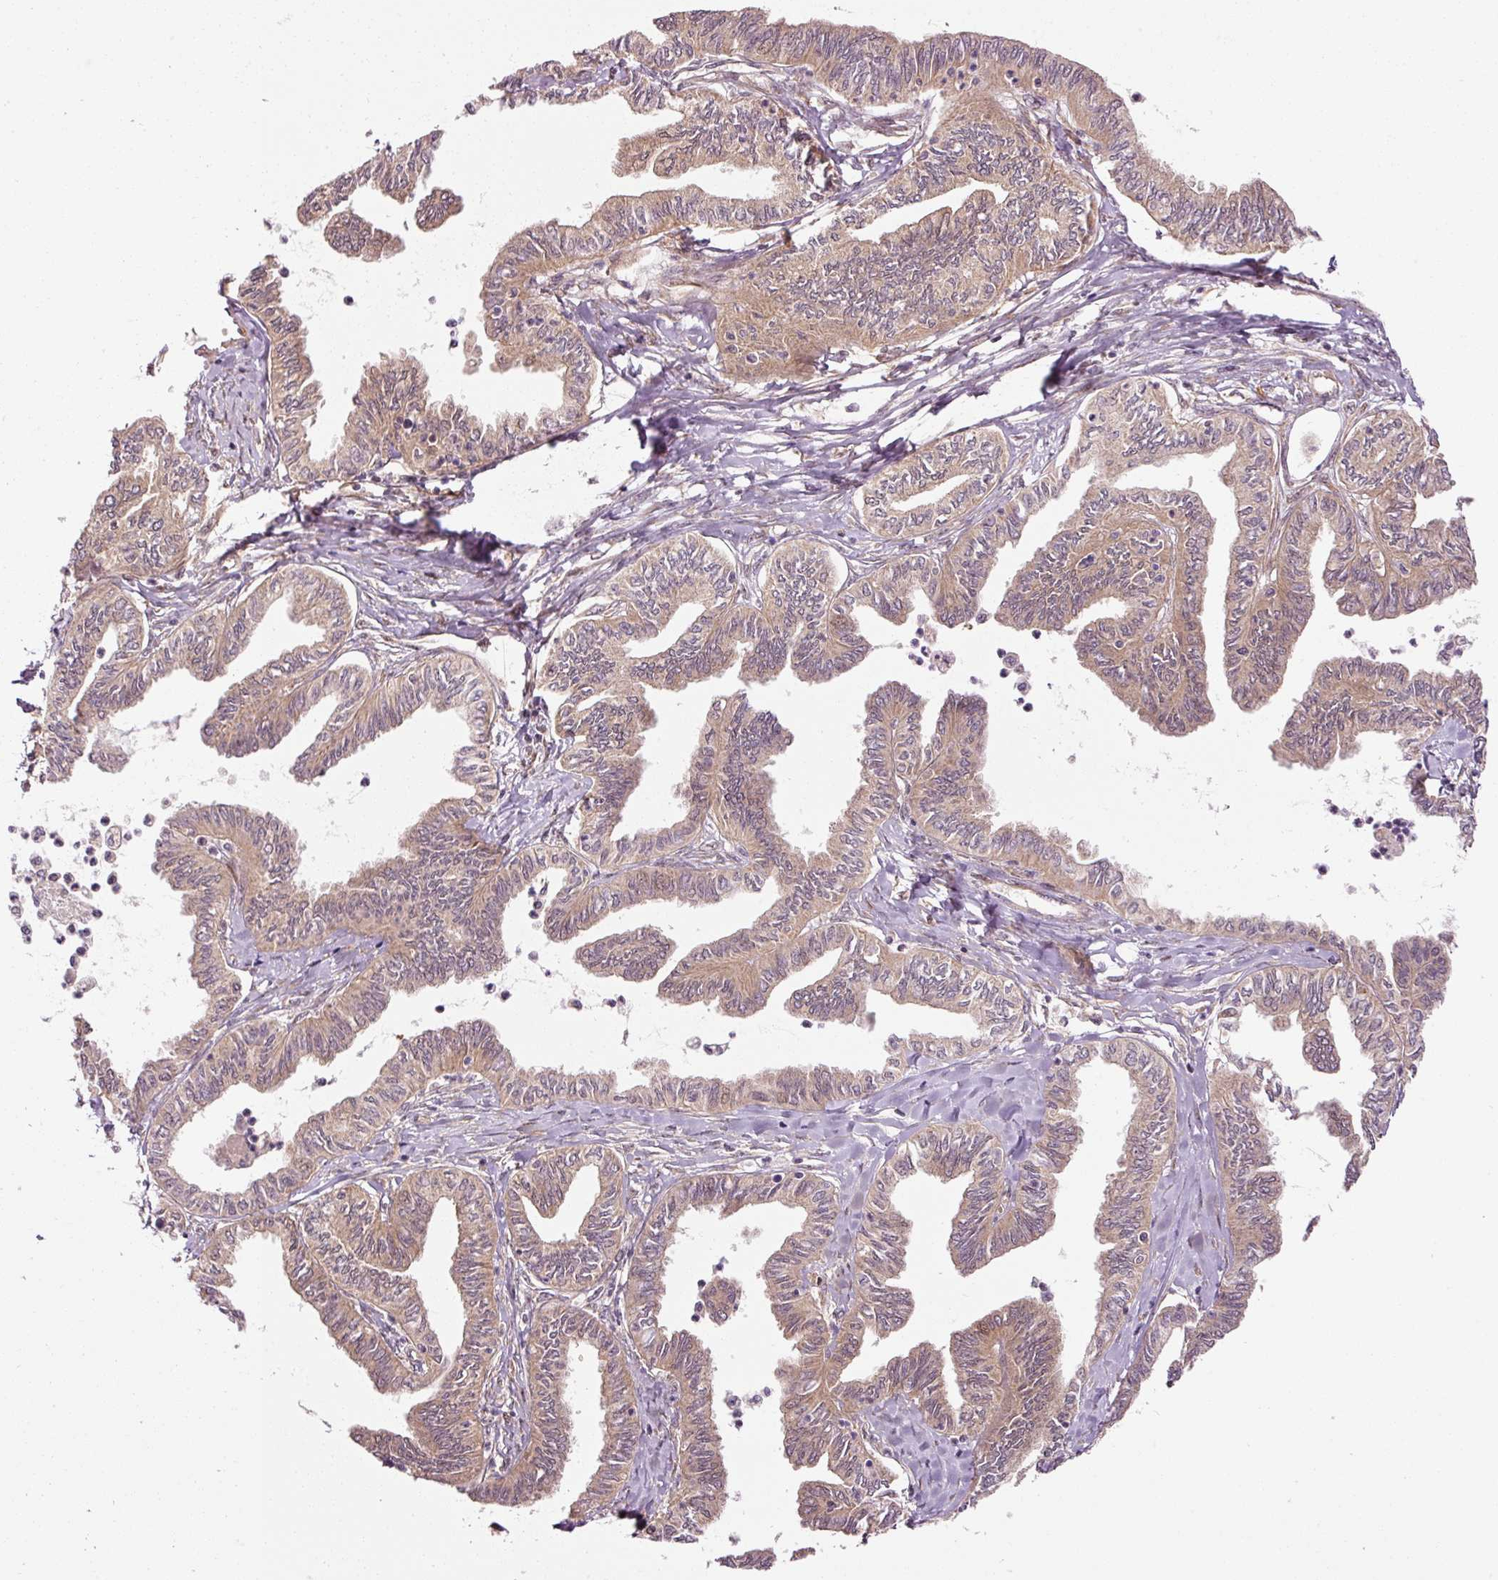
{"staining": {"intensity": "moderate", "quantity": ">75%", "location": "cytoplasmic/membranous"}, "tissue": "ovarian cancer", "cell_type": "Tumor cells", "image_type": "cancer", "snomed": [{"axis": "morphology", "description": "Carcinoma, endometroid"}, {"axis": "topography", "description": "Ovary"}], "caption": "A brown stain labels moderate cytoplasmic/membranous expression of a protein in human endometroid carcinoma (ovarian) tumor cells.", "gene": "PPP1R14B", "patient": {"sex": "female", "age": 70}}